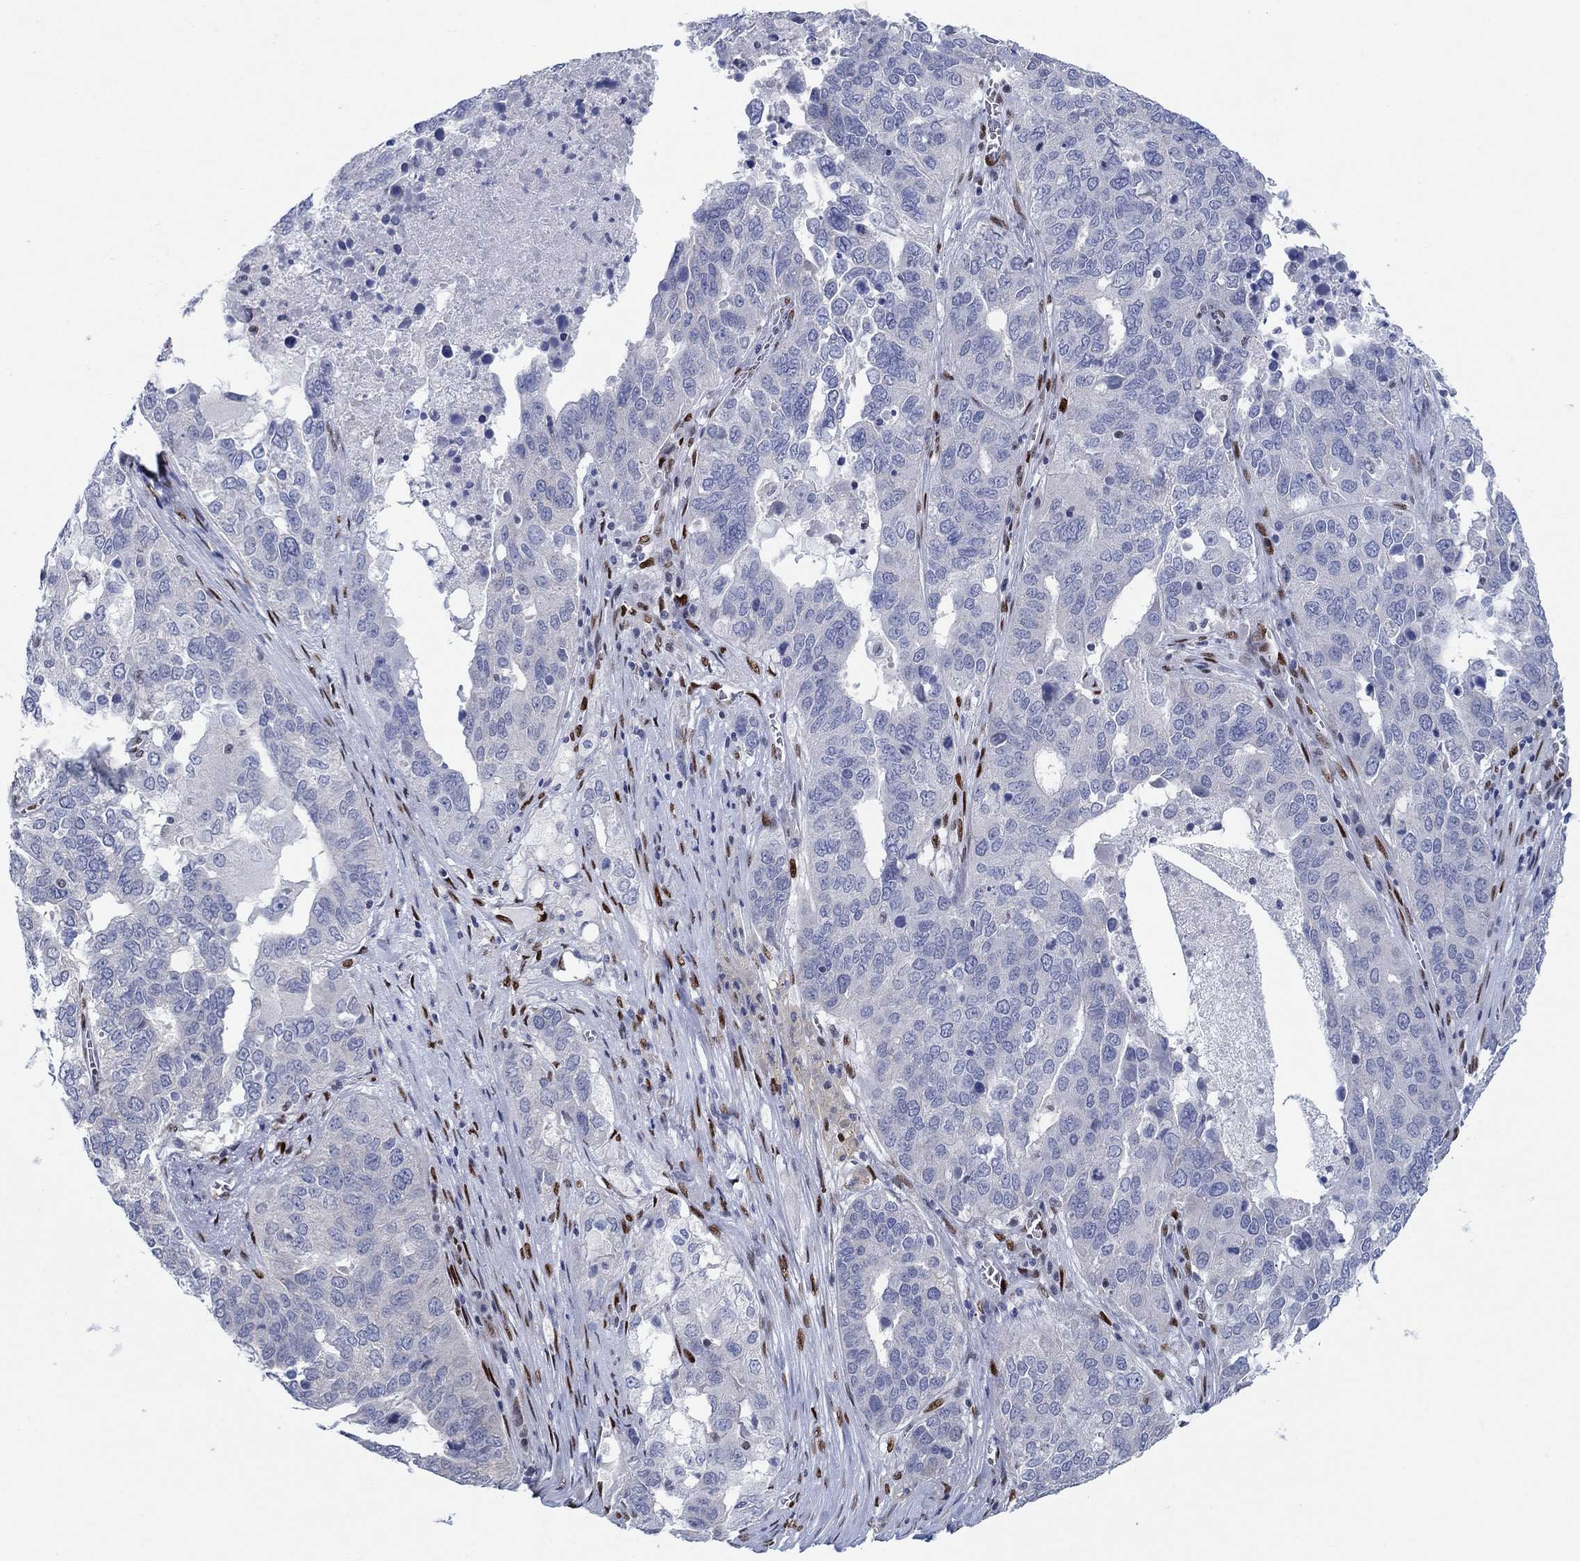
{"staining": {"intensity": "negative", "quantity": "none", "location": "none"}, "tissue": "ovarian cancer", "cell_type": "Tumor cells", "image_type": "cancer", "snomed": [{"axis": "morphology", "description": "Carcinoma, endometroid"}, {"axis": "topography", "description": "Soft tissue"}, {"axis": "topography", "description": "Ovary"}], "caption": "A high-resolution micrograph shows immunohistochemistry staining of ovarian cancer (endometroid carcinoma), which demonstrates no significant positivity in tumor cells.", "gene": "ZEB1", "patient": {"sex": "female", "age": 52}}